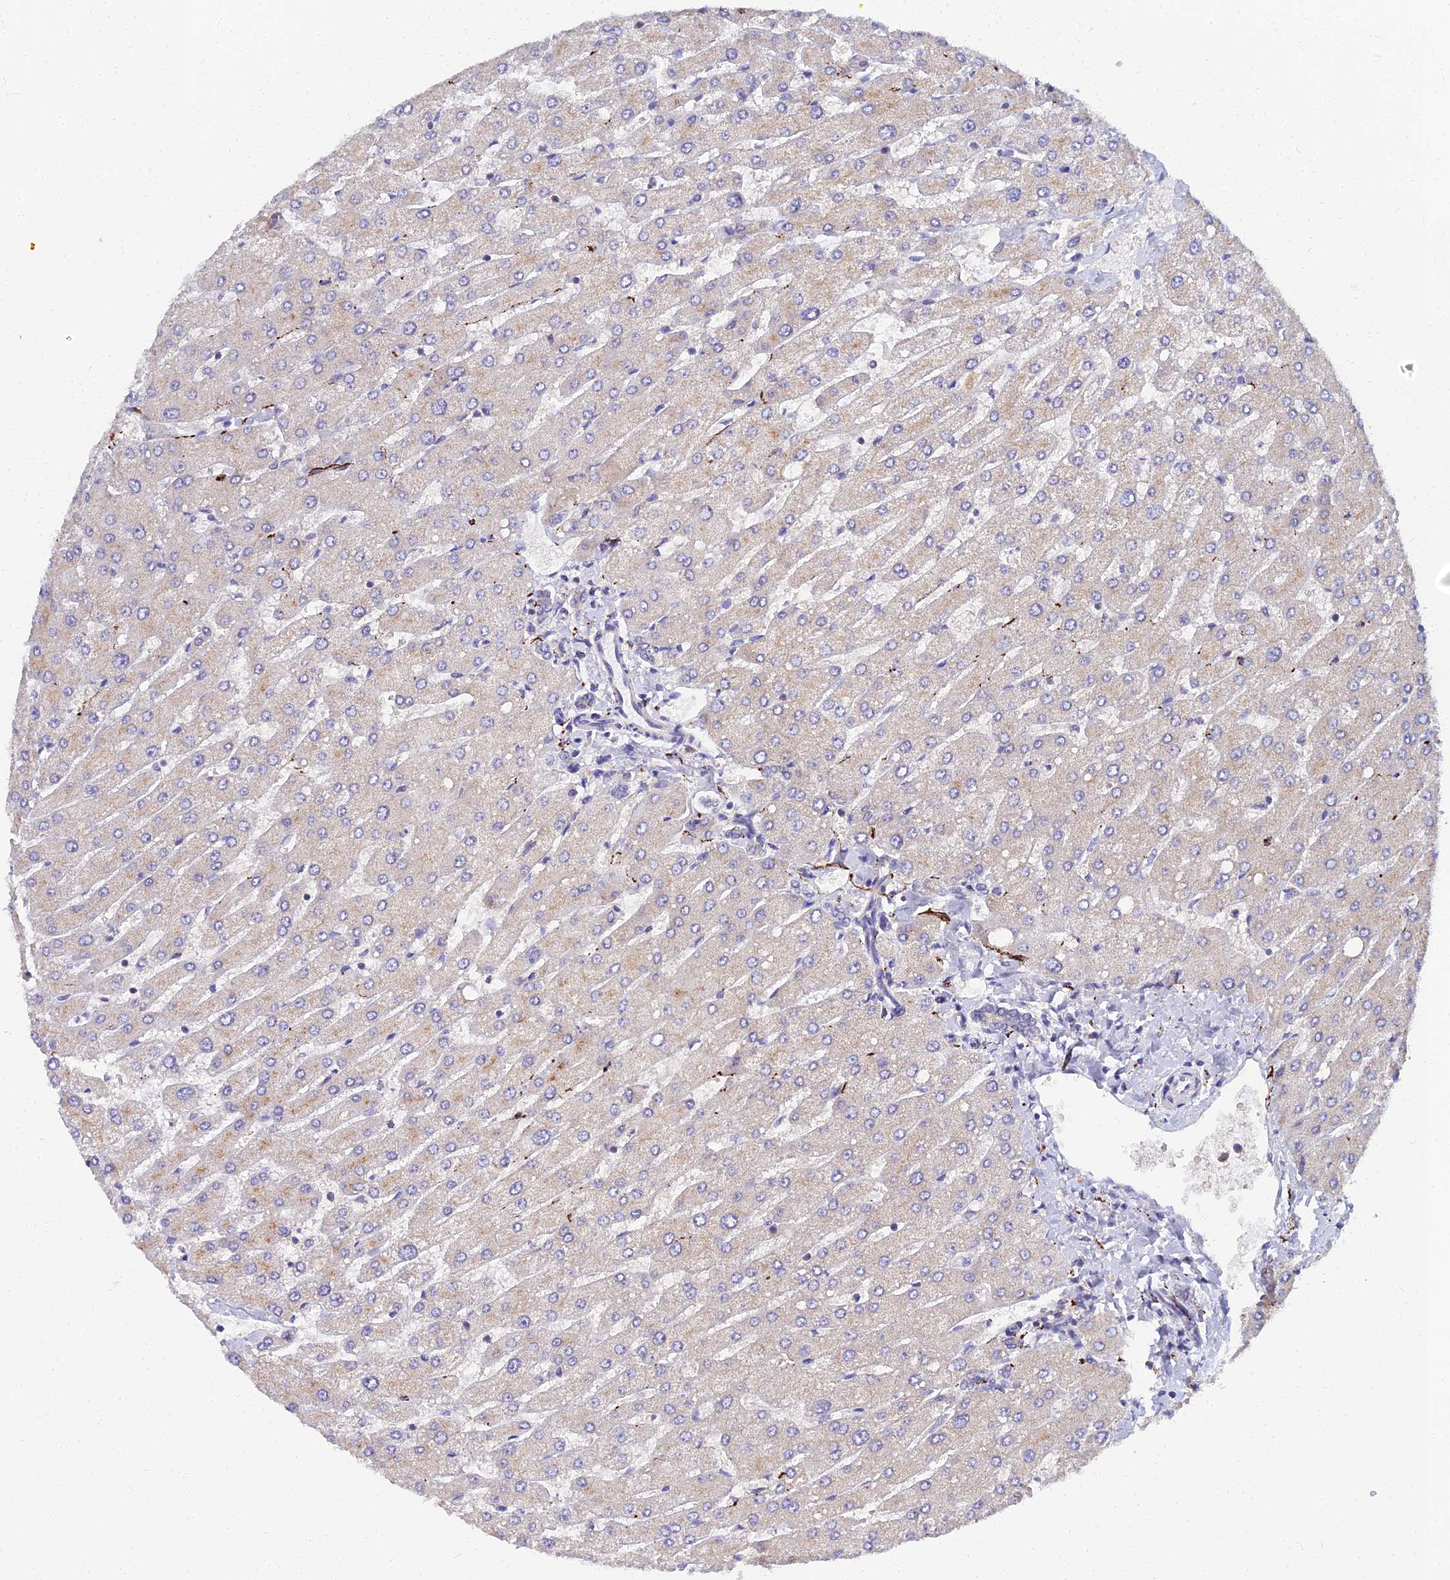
{"staining": {"intensity": "negative", "quantity": "none", "location": "none"}, "tissue": "liver", "cell_type": "Cholangiocytes", "image_type": "normal", "snomed": [{"axis": "morphology", "description": "Normal tissue, NOS"}, {"axis": "topography", "description": "Liver"}], "caption": "DAB (3,3'-diaminobenzidine) immunohistochemical staining of benign human liver shows no significant expression in cholangiocytes. (DAB immunohistochemistry, high magnification).", "gene": "NPY", "patient": {"sex": "male", "age": 55}}